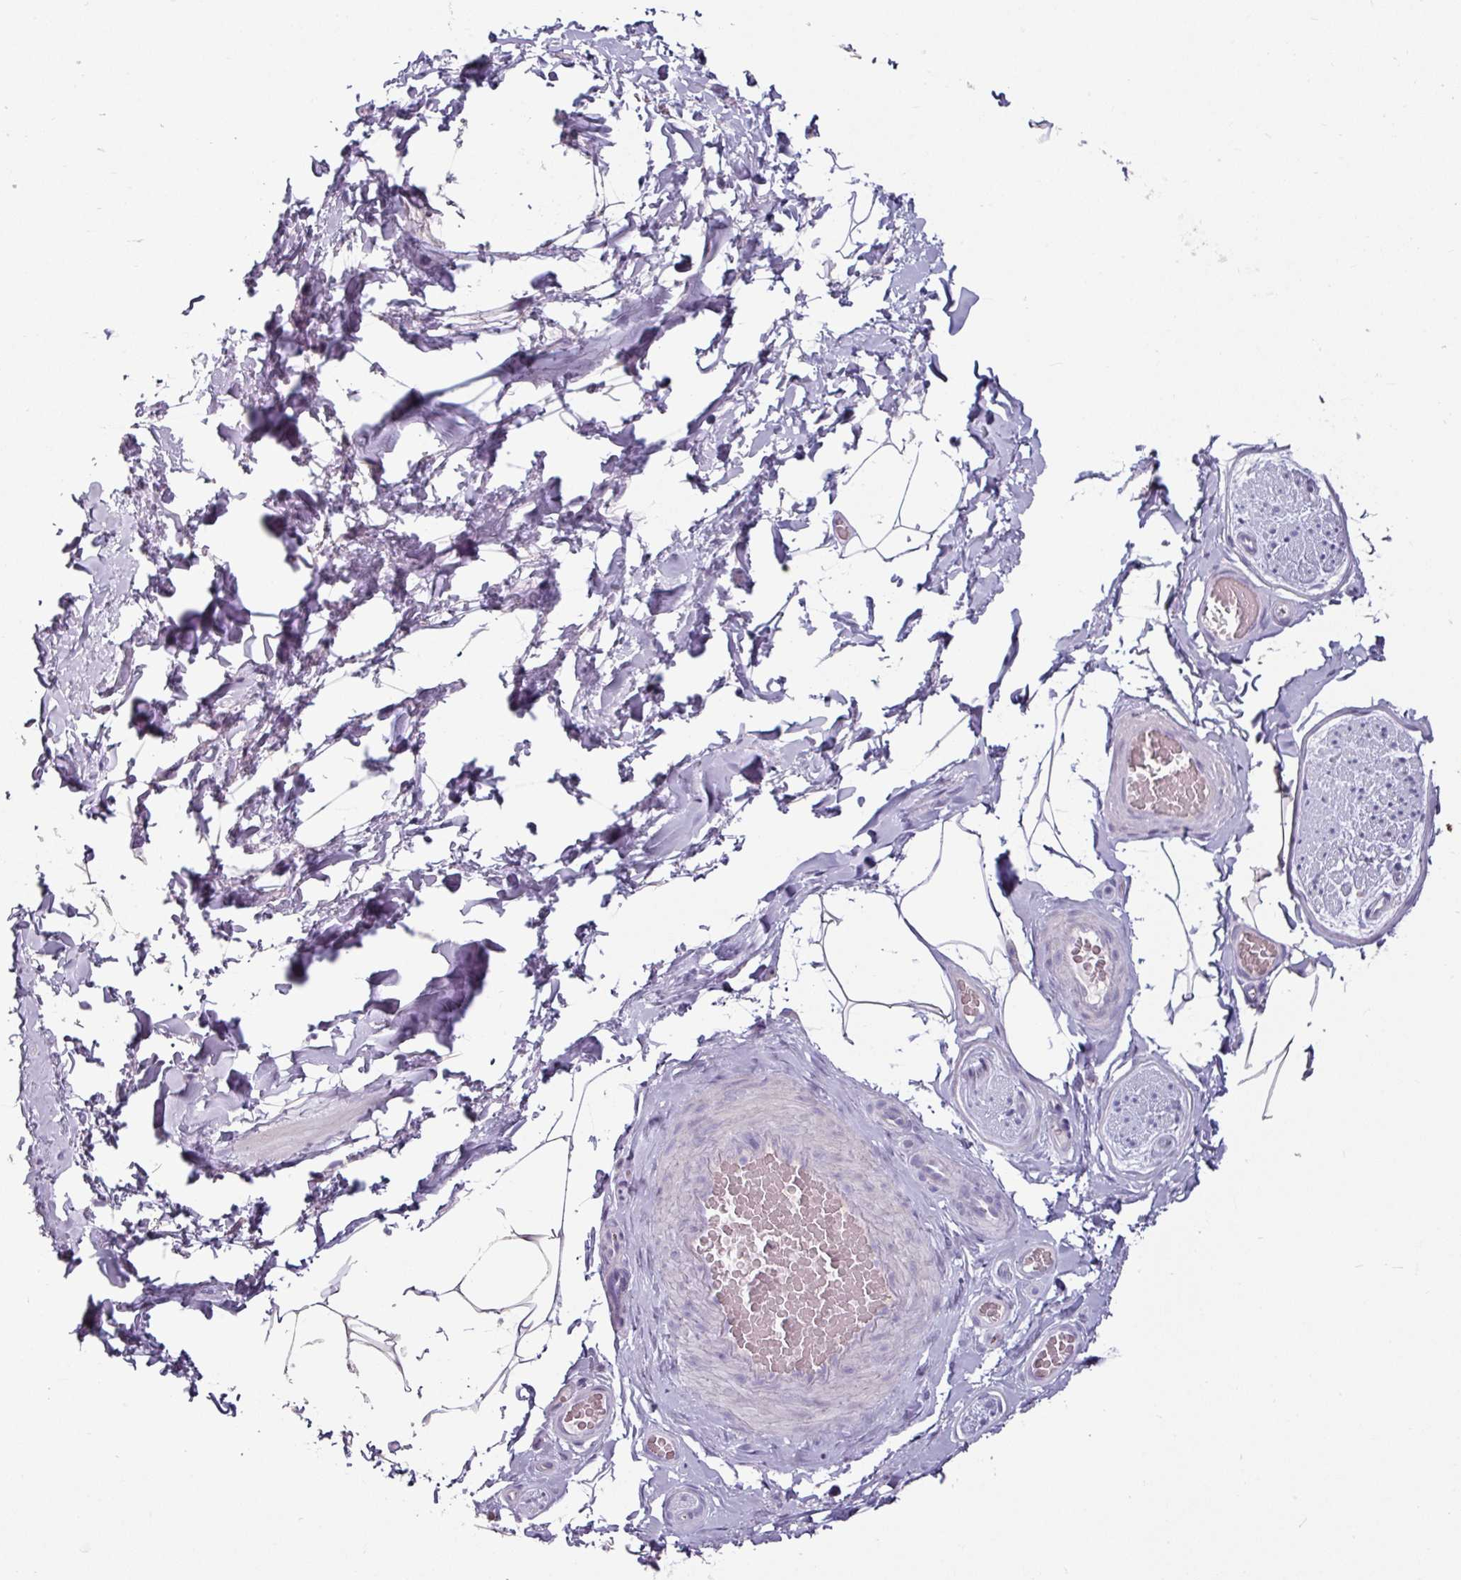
{"staining": {"intensity": "negative", "quantity": "none", "location": "none"}, "tissue": "adipose tissue", "cell_type": "Adipocytes", "image_type": "normal", "snomed": [{"axis": "morphology", "description": "Normal tissue, NOS"}, {"axis": "topography", "description": "Vascular tissue"}, {"axis": "topography", "description": "Peripheral nerve tissue"}], "caption": "DAB (3,3'-diaminobenzidine) immunohistochemical staining of unremarkable human adipose tissue exhibits no significant staining in adipocytes.", "gene": "CLCA1", "patient": {"sex": "male", "age": 41}}